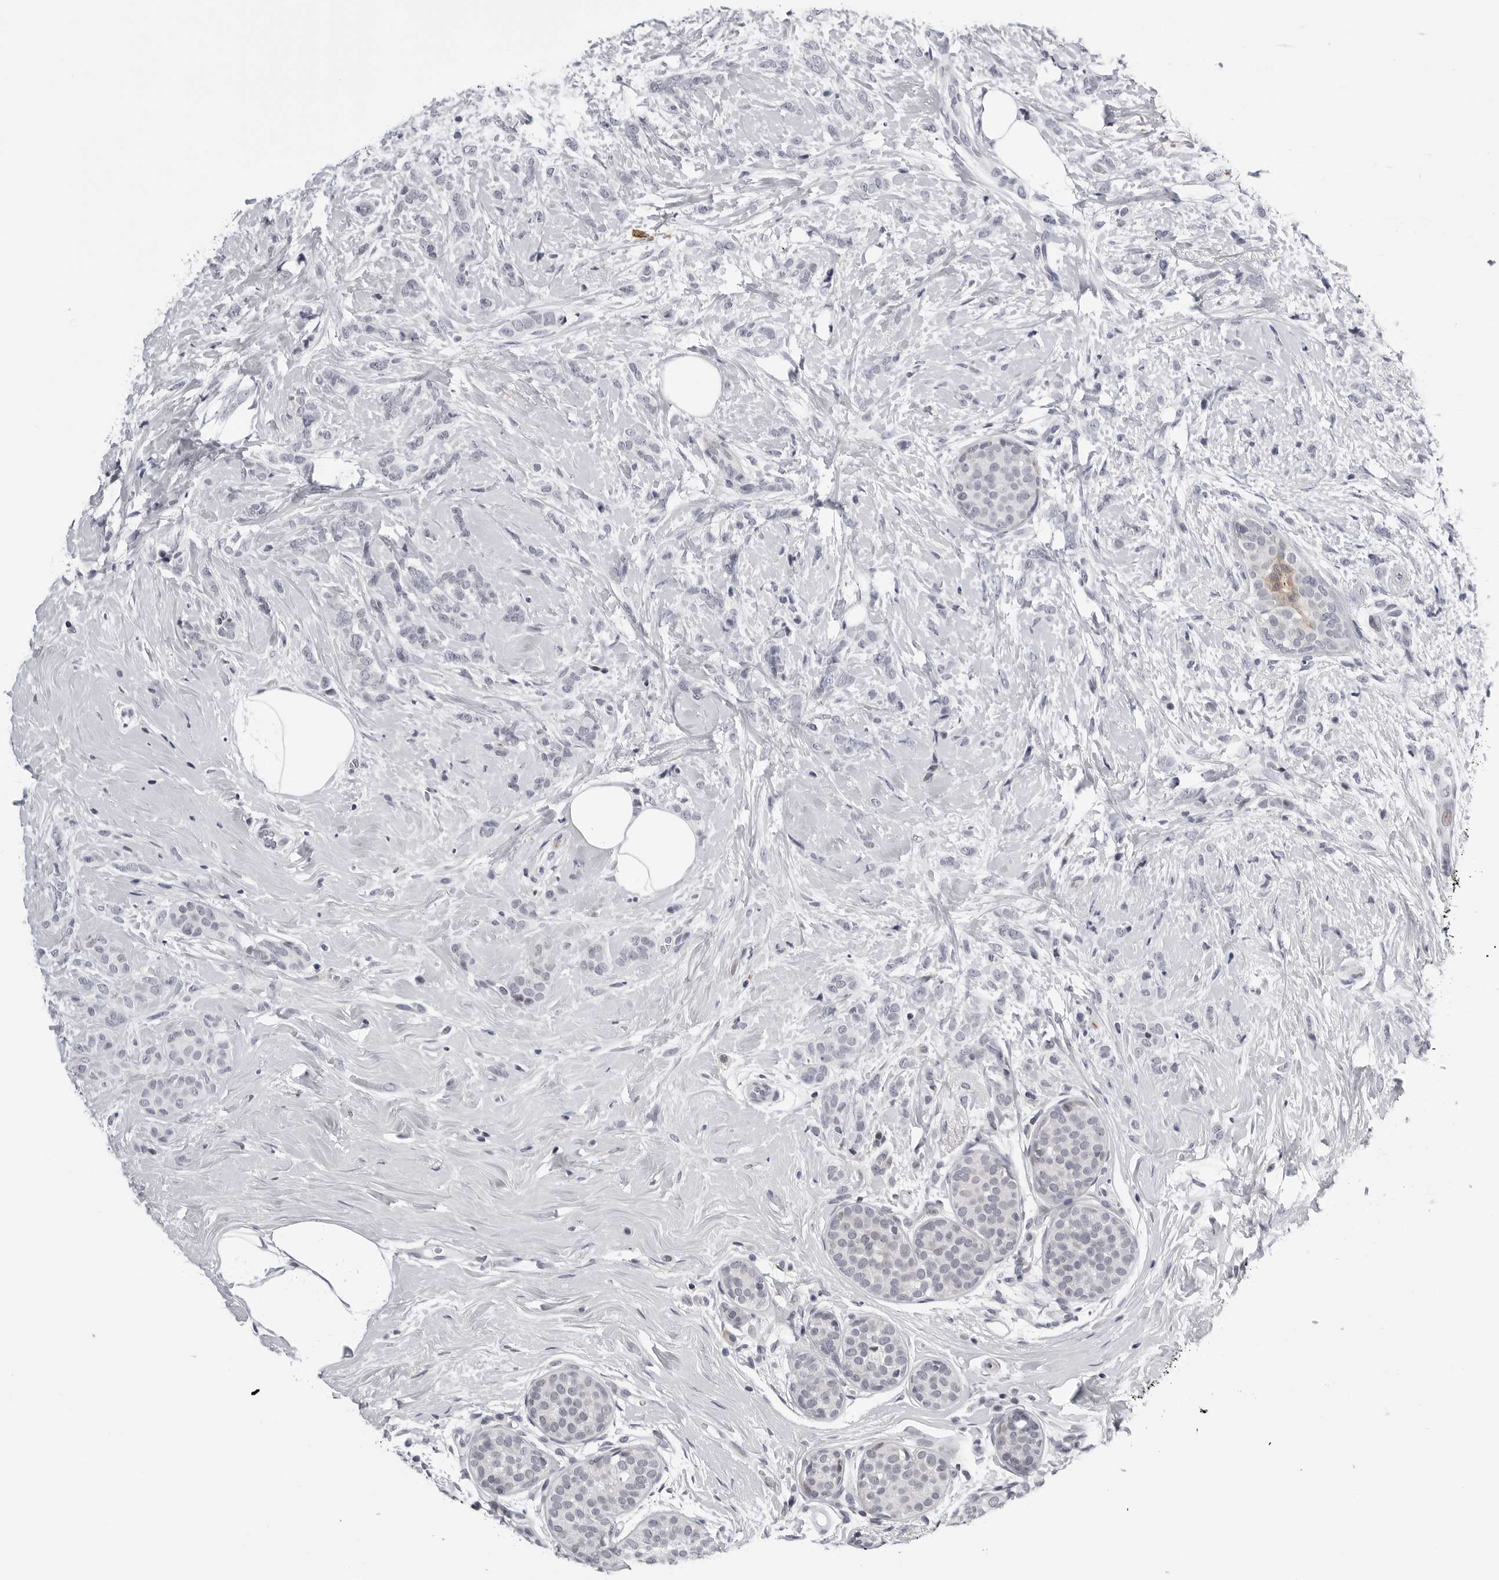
{"staining": {"intensity": "negative", "quantity": "none", "location": "none"}, "tissue": "breast cancer", "cell_type": "Tumor cells", "image_type": "cancer", "snomed": [{"axis": "morphology", "description": "Lobular carcinoma, in situ"}, {"axis": "morphology", "description": "Lobular carcinoma"}, {"axis": "topography", "description": "Breast"}], "caption": "A micrograph of human breast cancer (lobular carcinoma) is negative for staining in tumor cells. (Brightfield microscopy of DAB immunohistochemistry at high magnification).", "gene": "CDK20", "patient": {"sex": "female", "age": 41}}